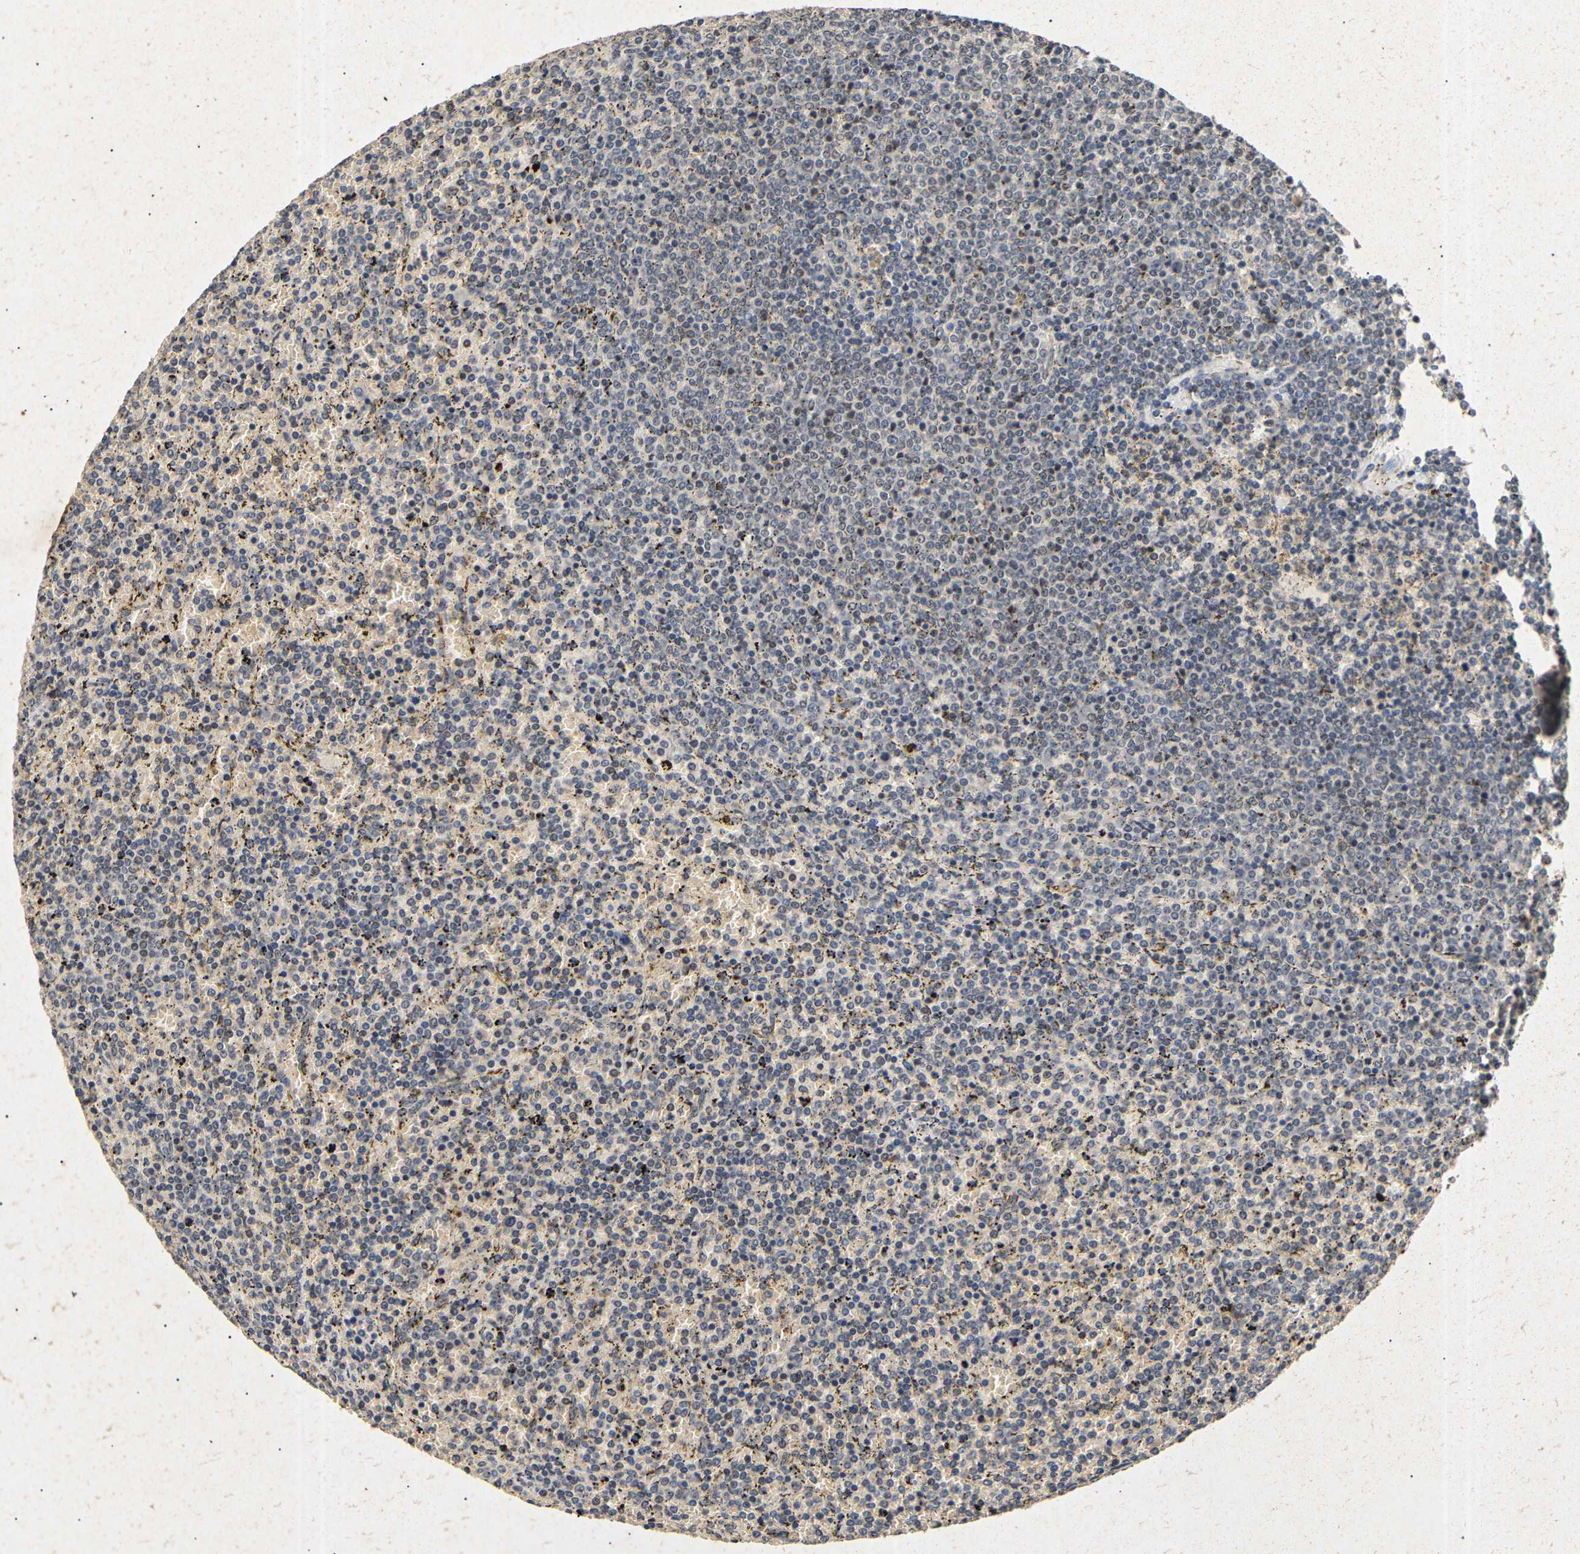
{"staining": {"intensity": "negative", "quantity": "none", "location": "none"}, "tissue": "lymphoma", "cell_type": "Tumor cells", "image_type": "cancer", "snomed": [{"axis": "morphology", "description": "Malignant lymphoma, non-Hodgkin's type, Low grade"}, {"axis": "topography", "description": "Spleen"}], "caption": "Immunohistochemistry (IHC) of malignant lymphoma, non-Hodgkin's type (low-grade) demonstrates no expression in tumor cells.", "gene": "PARN", "patient": {"sex": "female", "age": 77}}